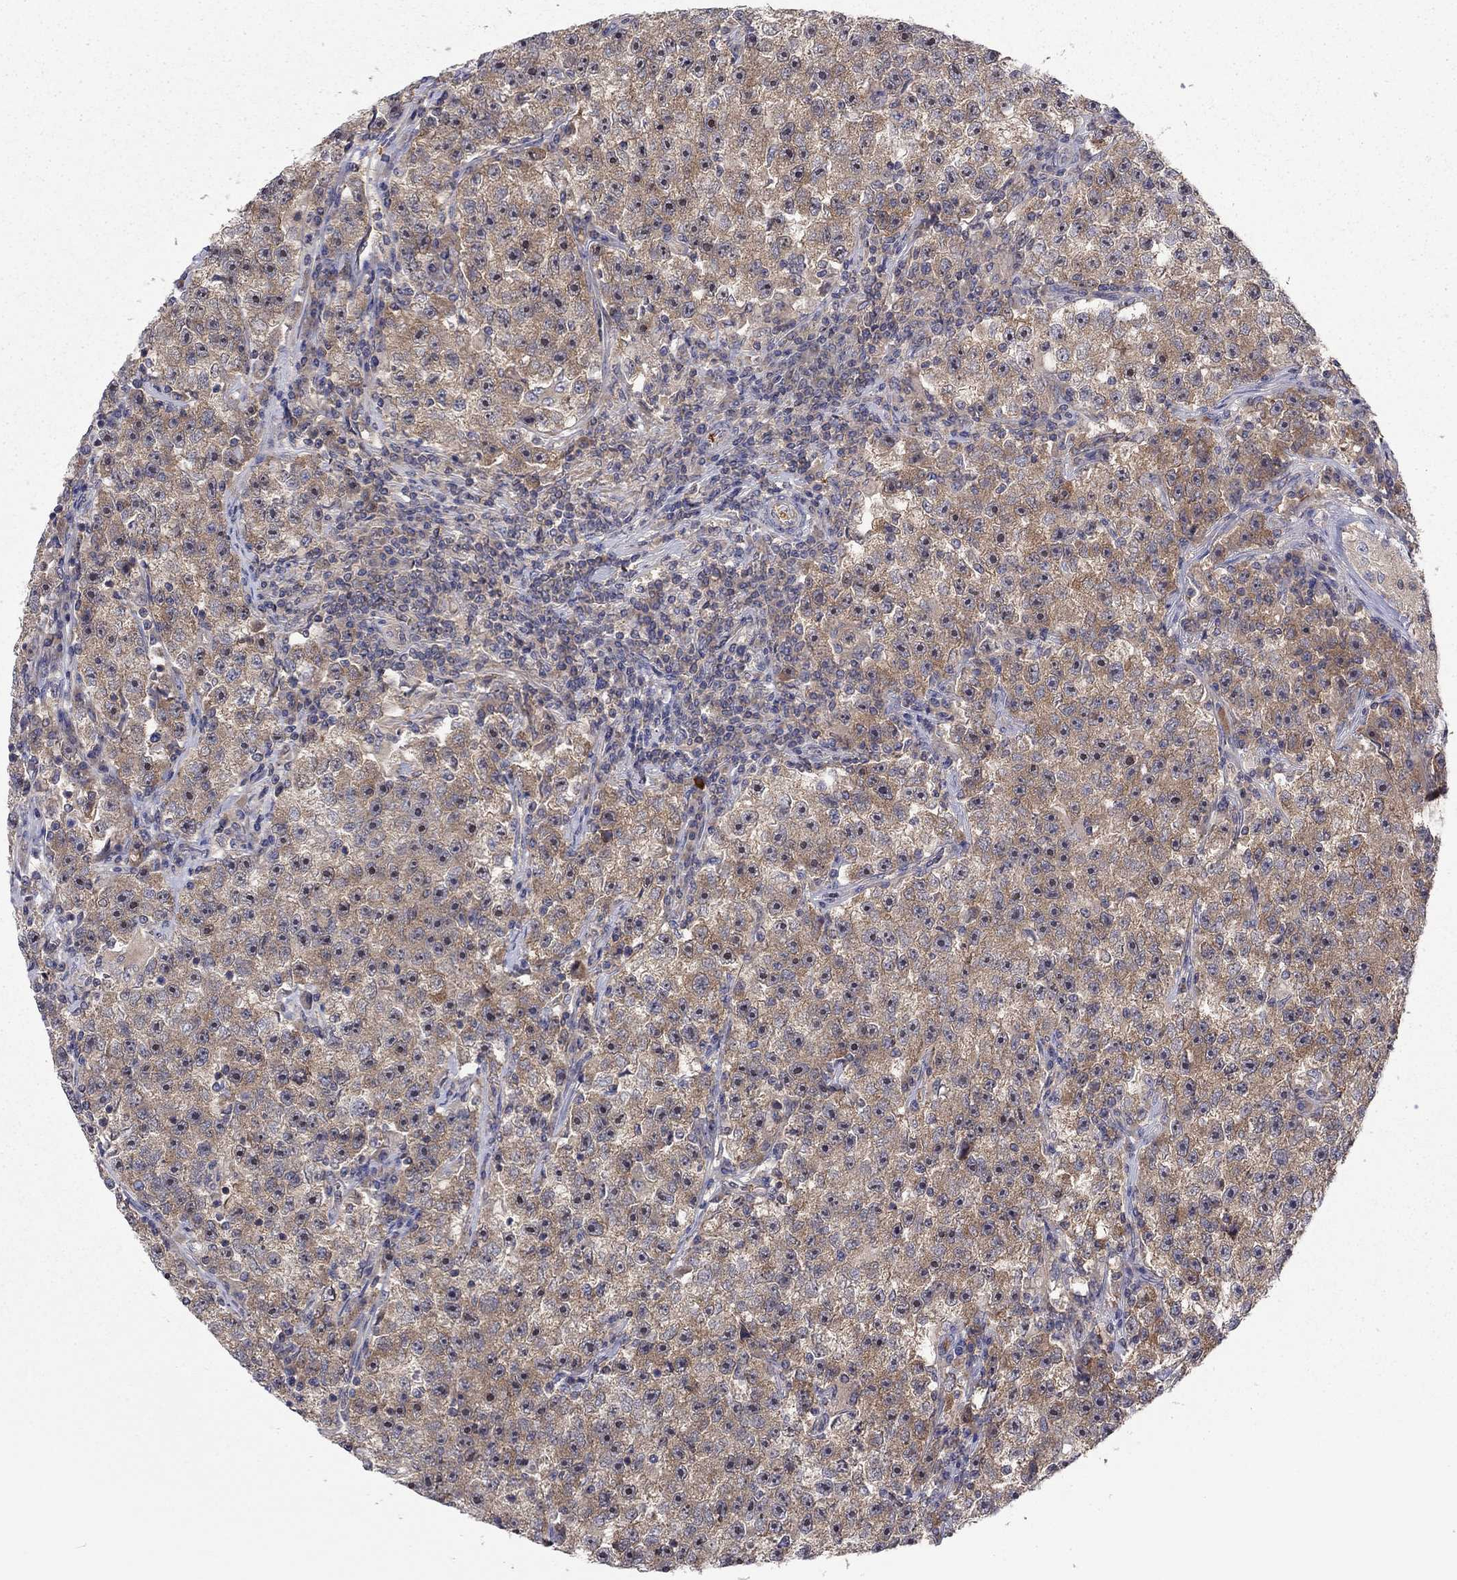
{"staining": {"intensity": "moderate", "quantity": "25%-75%", "location": "cytoplasmic/membranous"}, "tissue": "testis cancer", "cell_type": "Tumor cells", "image_type": "cancer", "snomed": [{"axis": "morphology", "description": "Seminoma, NOS"}, {"axis": "topography", "description": "Testis"}], "caption": "Moderate cytoplasmic/membranous positivity is appreciated in approximately 25%-75% of tumor cells in testis cancer (seminoma).", "gene": "RNF123", "patient": {"sex": "male", "age": 22}}